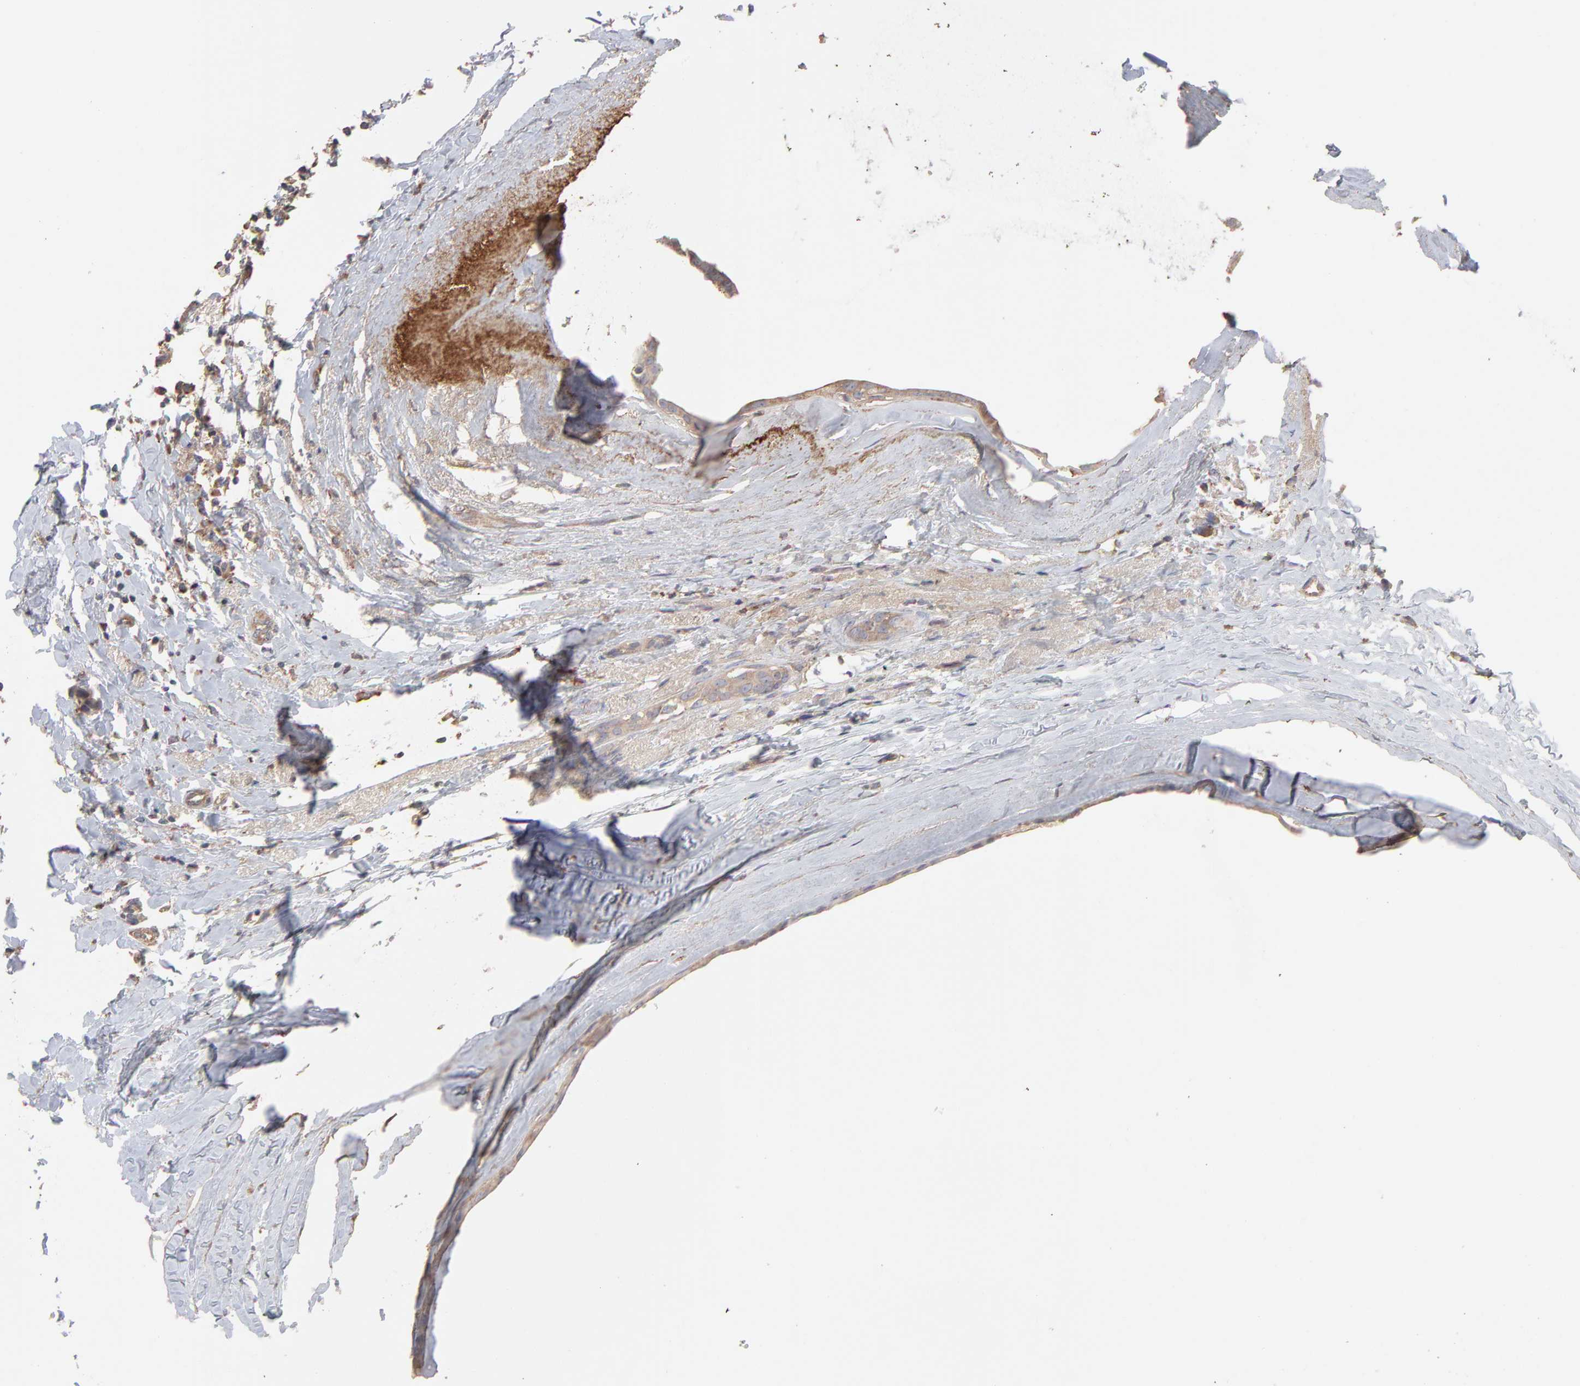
{"staining": {"intensity": "weak", "quantity": ">75%", "location": "cytoplasmic/membranous"}, "tissue": "breast cancer", "cell_type": "Tumor cells", "image_type": "cancer", "snomed": [{"axis": "morphology", "description": "Duct carcinoma"}, {"axis": "topography", "description": "Breast"}], "caption": "A brown stain labels weak cytoplasmic/membranous expression of a protein in breast invasive ductal carcinoma tumor cells.", "gene": "TANGO2", "patient": {"sex": "female", "age": 54}}